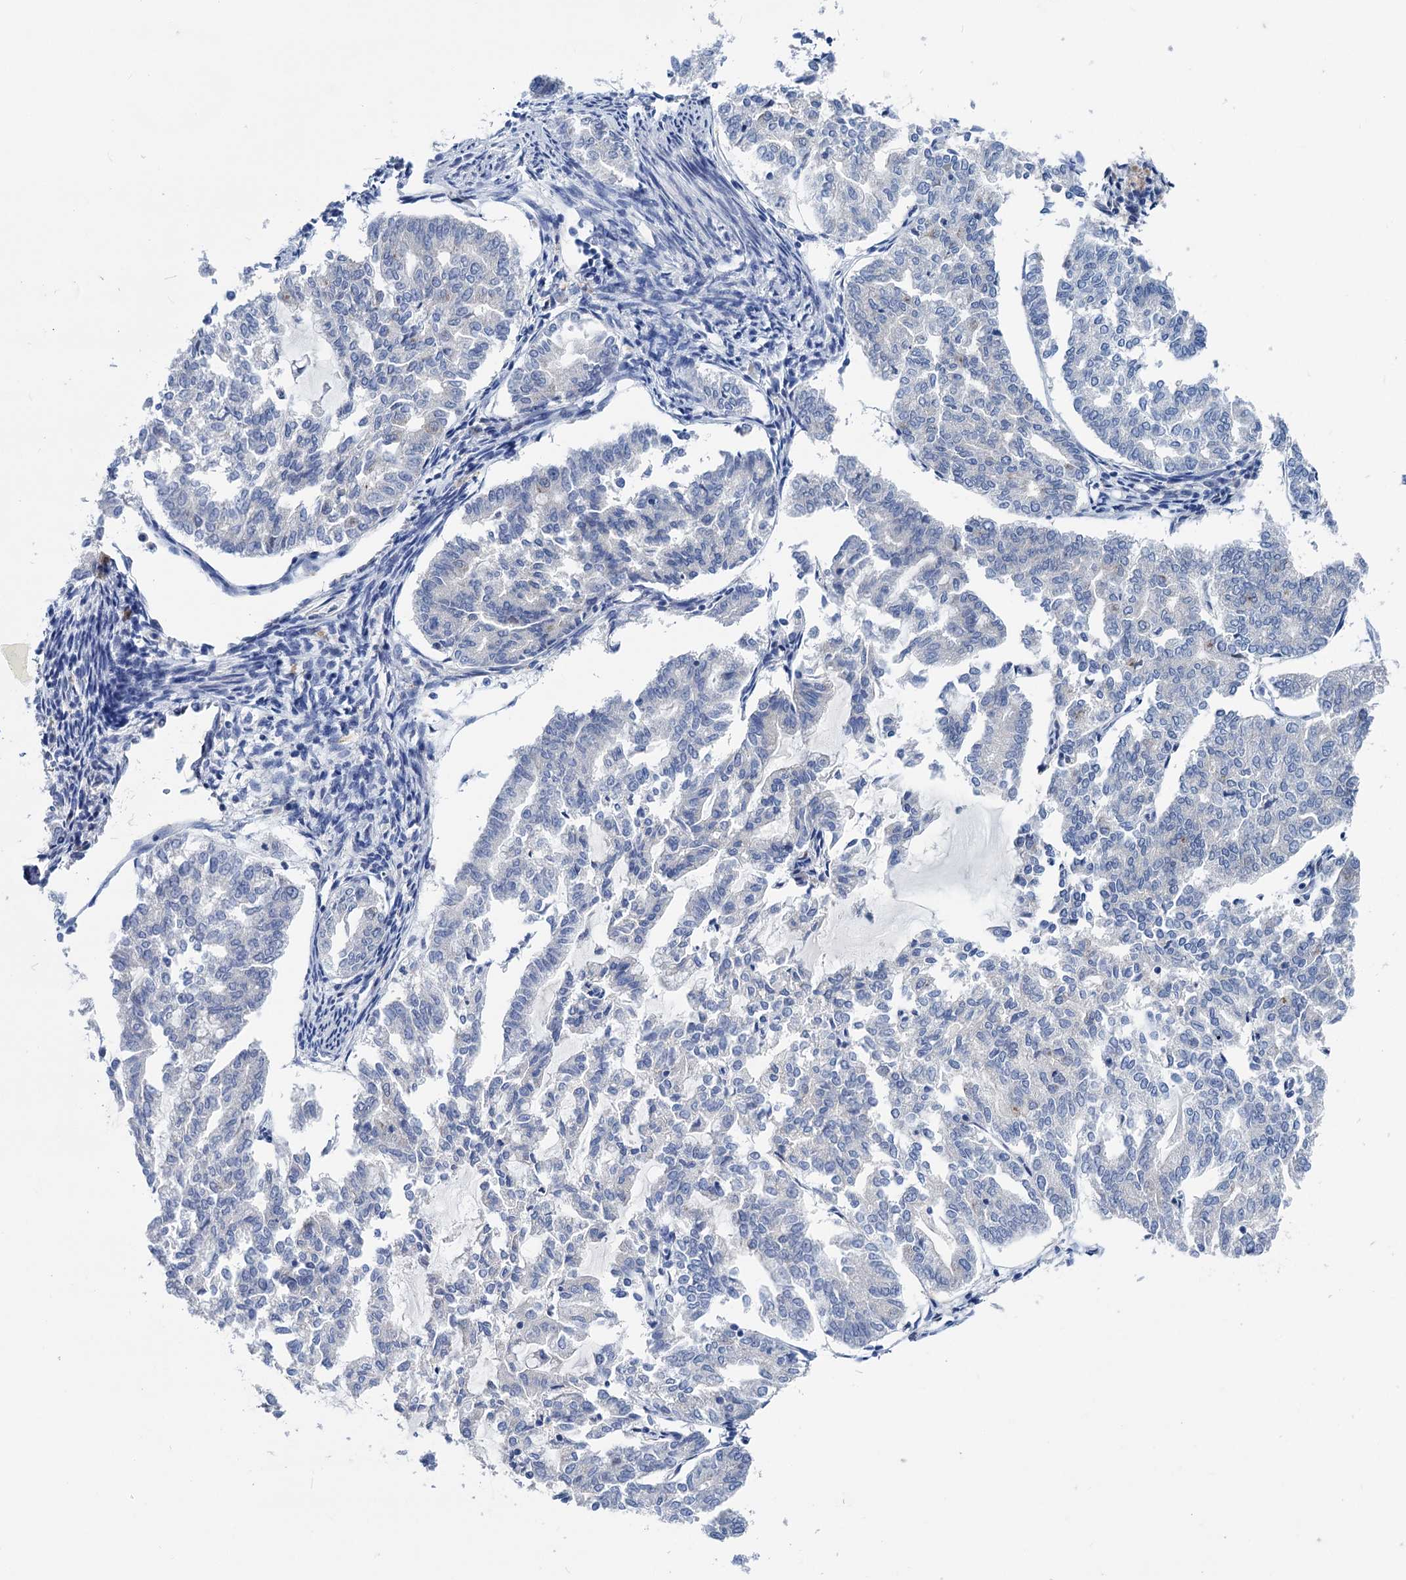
{"staining": {"intensity": "negative", "quantity": "none", "location": "none"}, "tissue": "endometrial cancer", "cell_type": "Tumor cells", "image_type": "cancer", "snomed": [{"axis": "morphology", "description": "Adenocarcinoma, NOS"}, {"axis": "topography", "description": "Endometrium"}], "caption": "Immunohistochemistry histopathology image of adenocarcinoma (endometrial) stained for a protein (brown), which displays no staining in tumor cells.", "gene": "ZNRD2", "patient": {"sex": "female", "age": 79}}